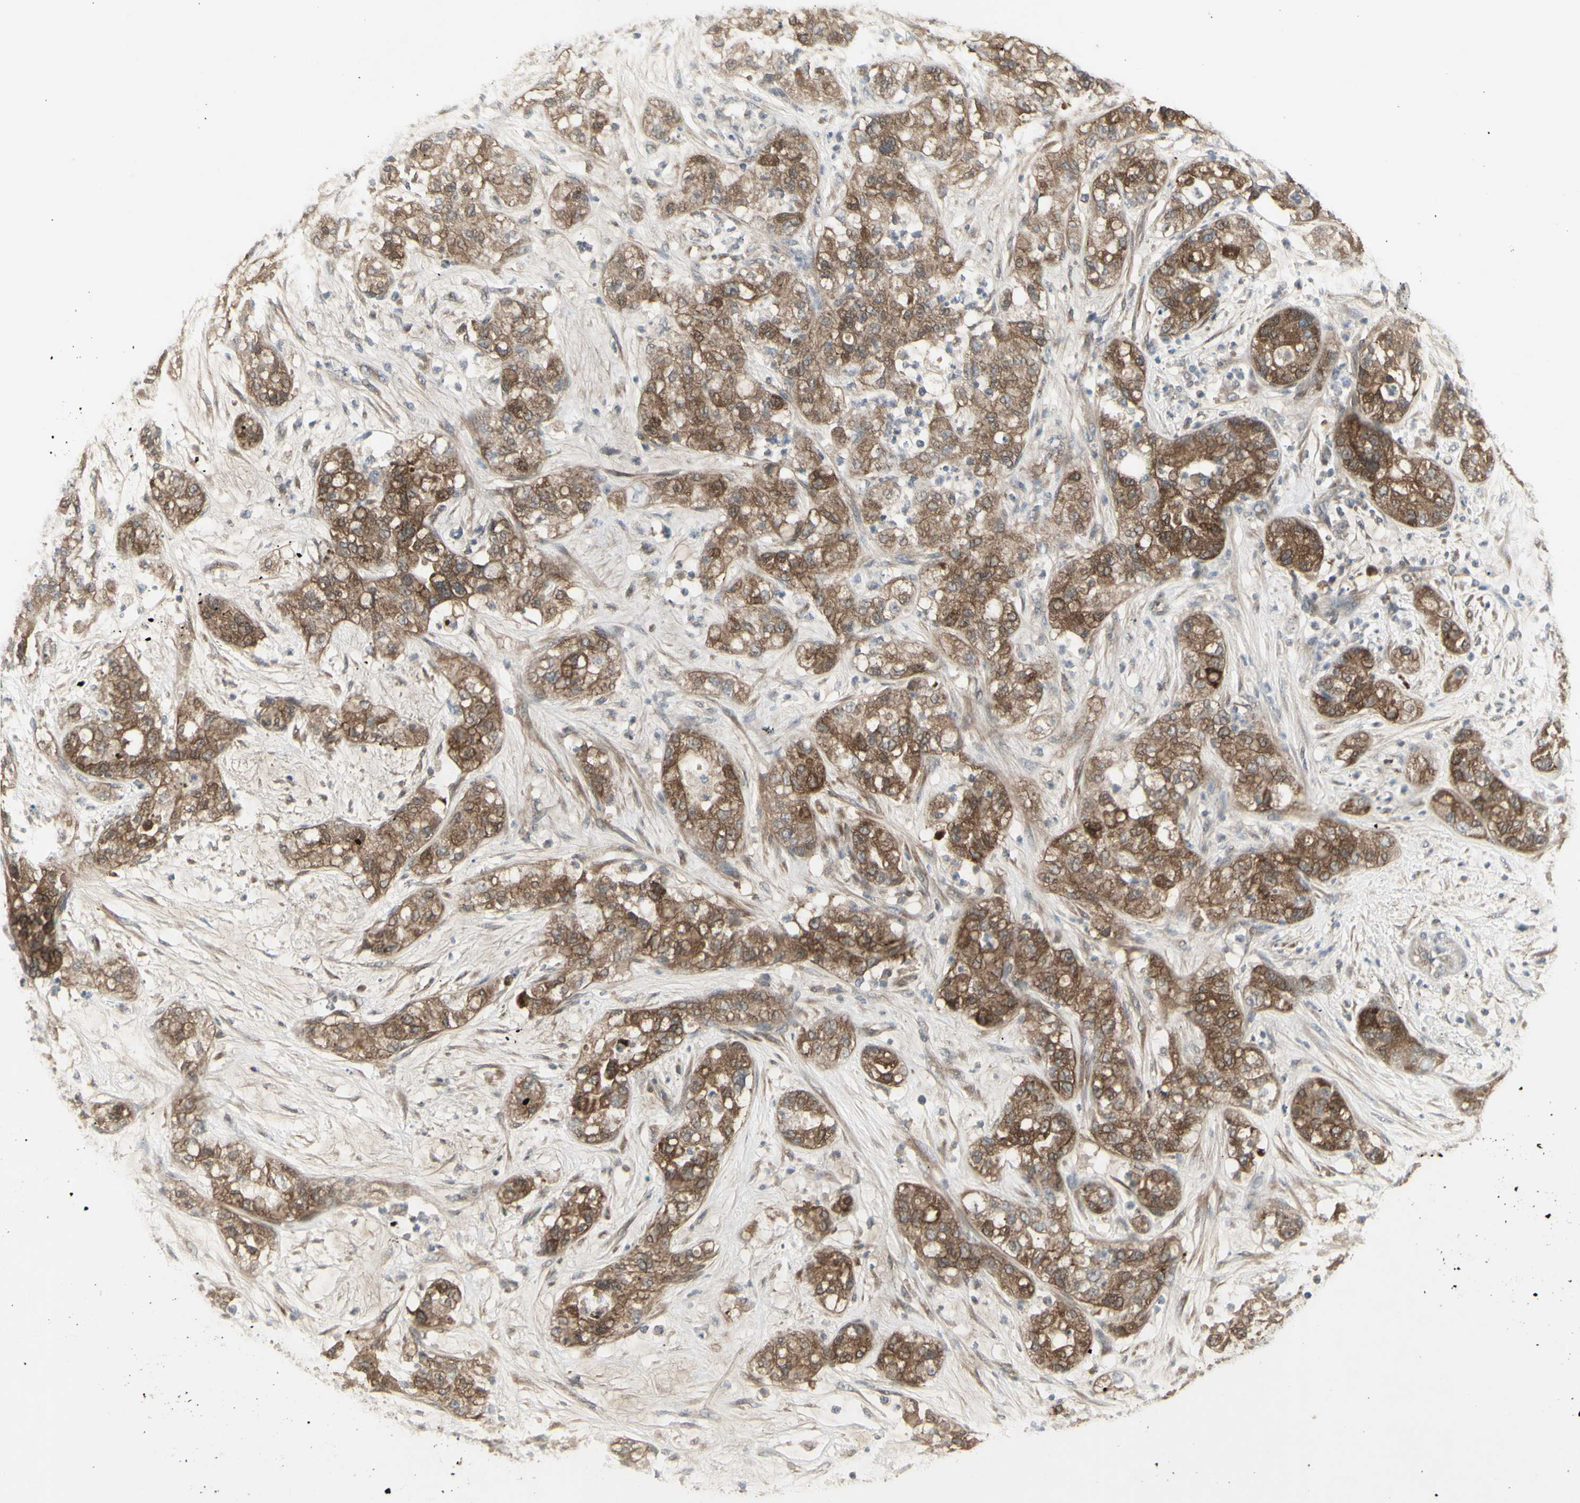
{"staining": {"intensity": "moderate", "quantity": ">75%", "location": "cytoplasmic/membranous"}, "tissue": "pancreatic cancer", "cell_type": "Tumor cells", "image_type": "cancer", "snomed": [{"axis": "morphology", "description": "Adenocarcinoma, NOS"}, {"axis": "topography", "description": "Pancreas"}], "caption": "Pancreatic cancer stained with a brown dye reveals moderate cytoplasmic/membranous positive positivity in approximately >75% of tumor cells.", "gene": "CHURC1-FNTB", "patient": {"sex": "female", "age": 78}}